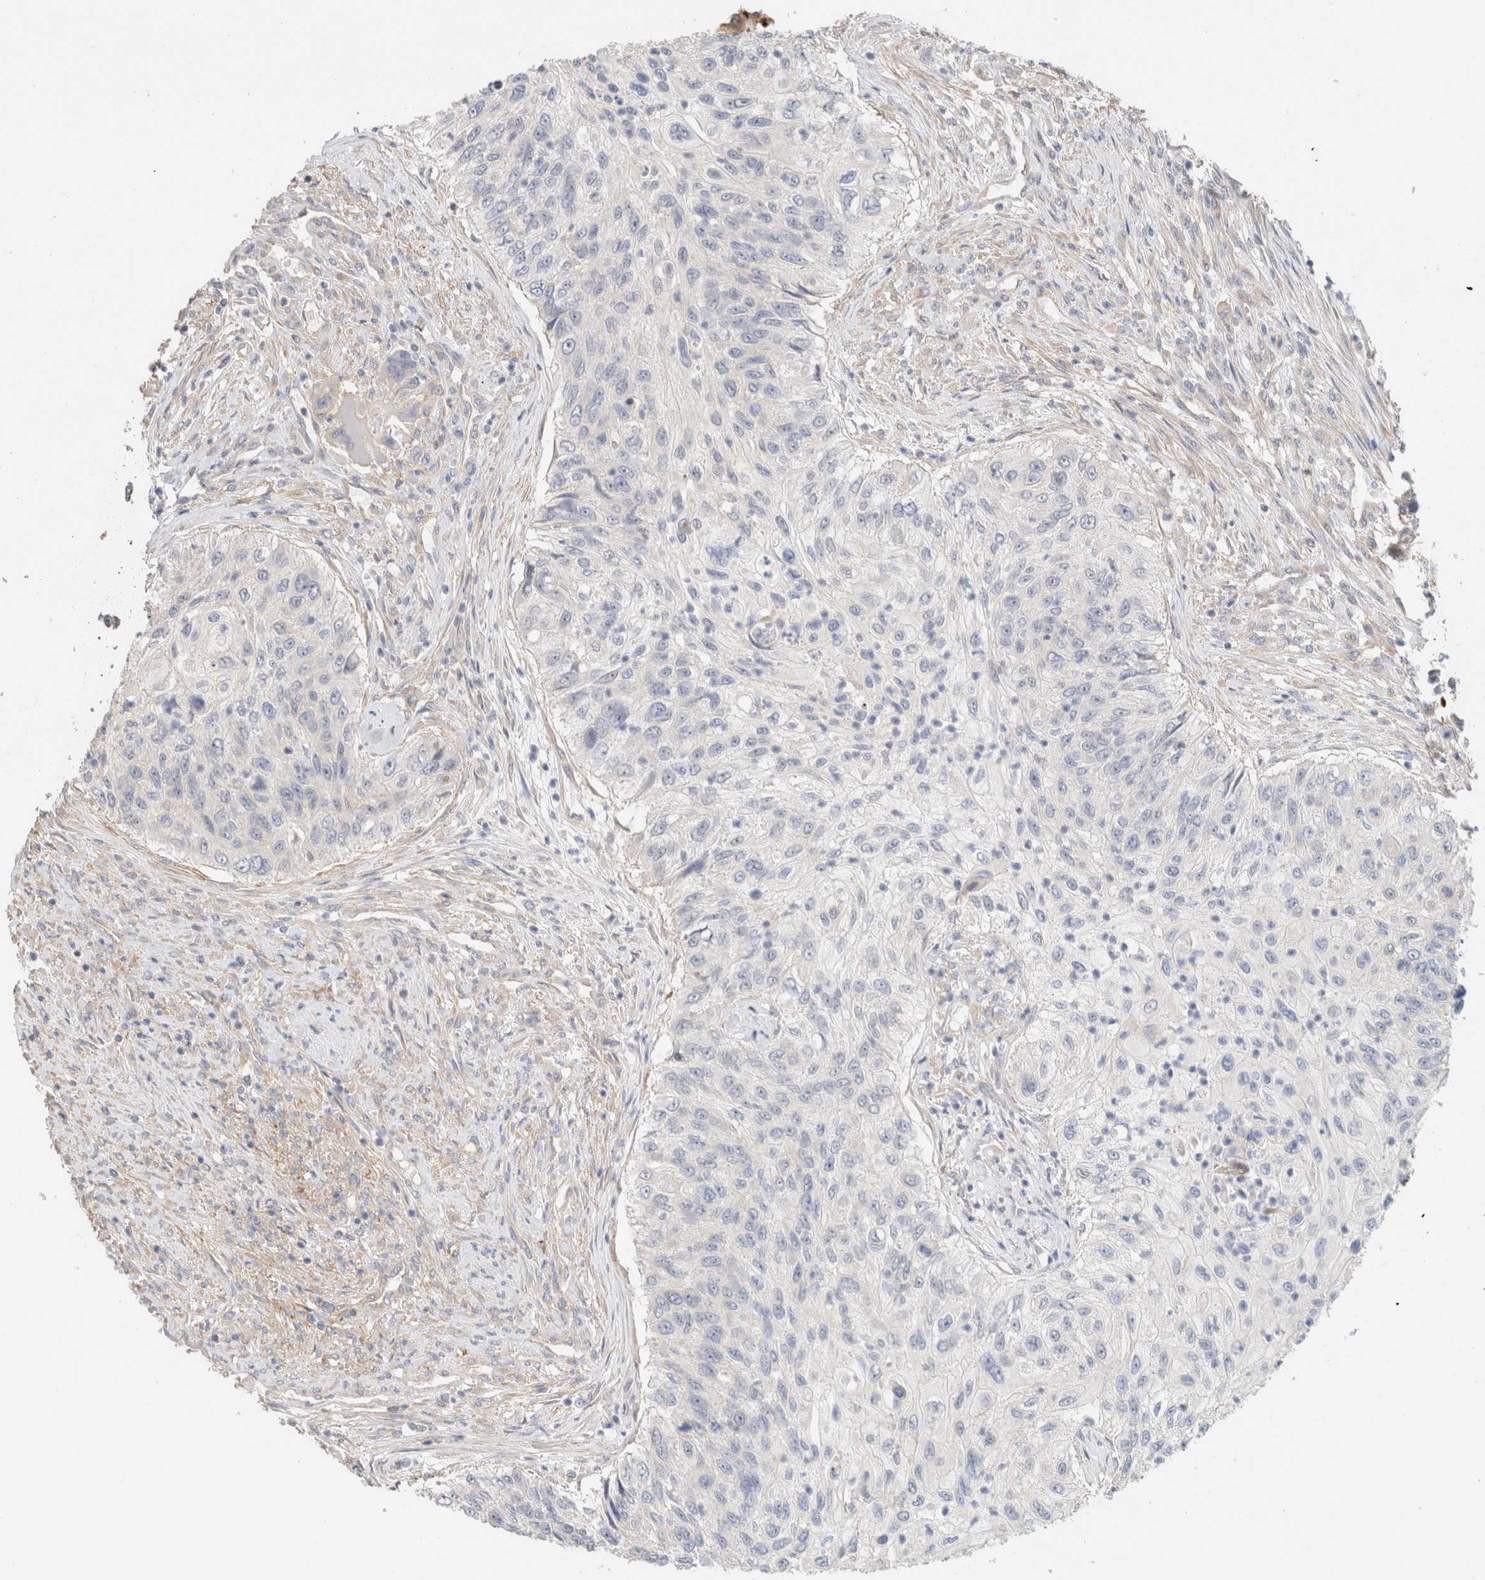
{"staining": {"intensity": "negative", "quantity": "none", "location": "none"}, "tissue": "urothelial cancer", "cell_type": "Tumor cells", "image_type": "cancer", "snomed": [{"axis": "morphology", "description": "Urothelial carcinoma, High grade"}, {"axis": "topography", "description": "Urinary bladder"}], "caption": "Protein analysis of high-grade urothelial carcinoma demonstrates no significant staining in tumor cells.", "gene": "ID3", "patient": {"sex": "female", "age": 60}}